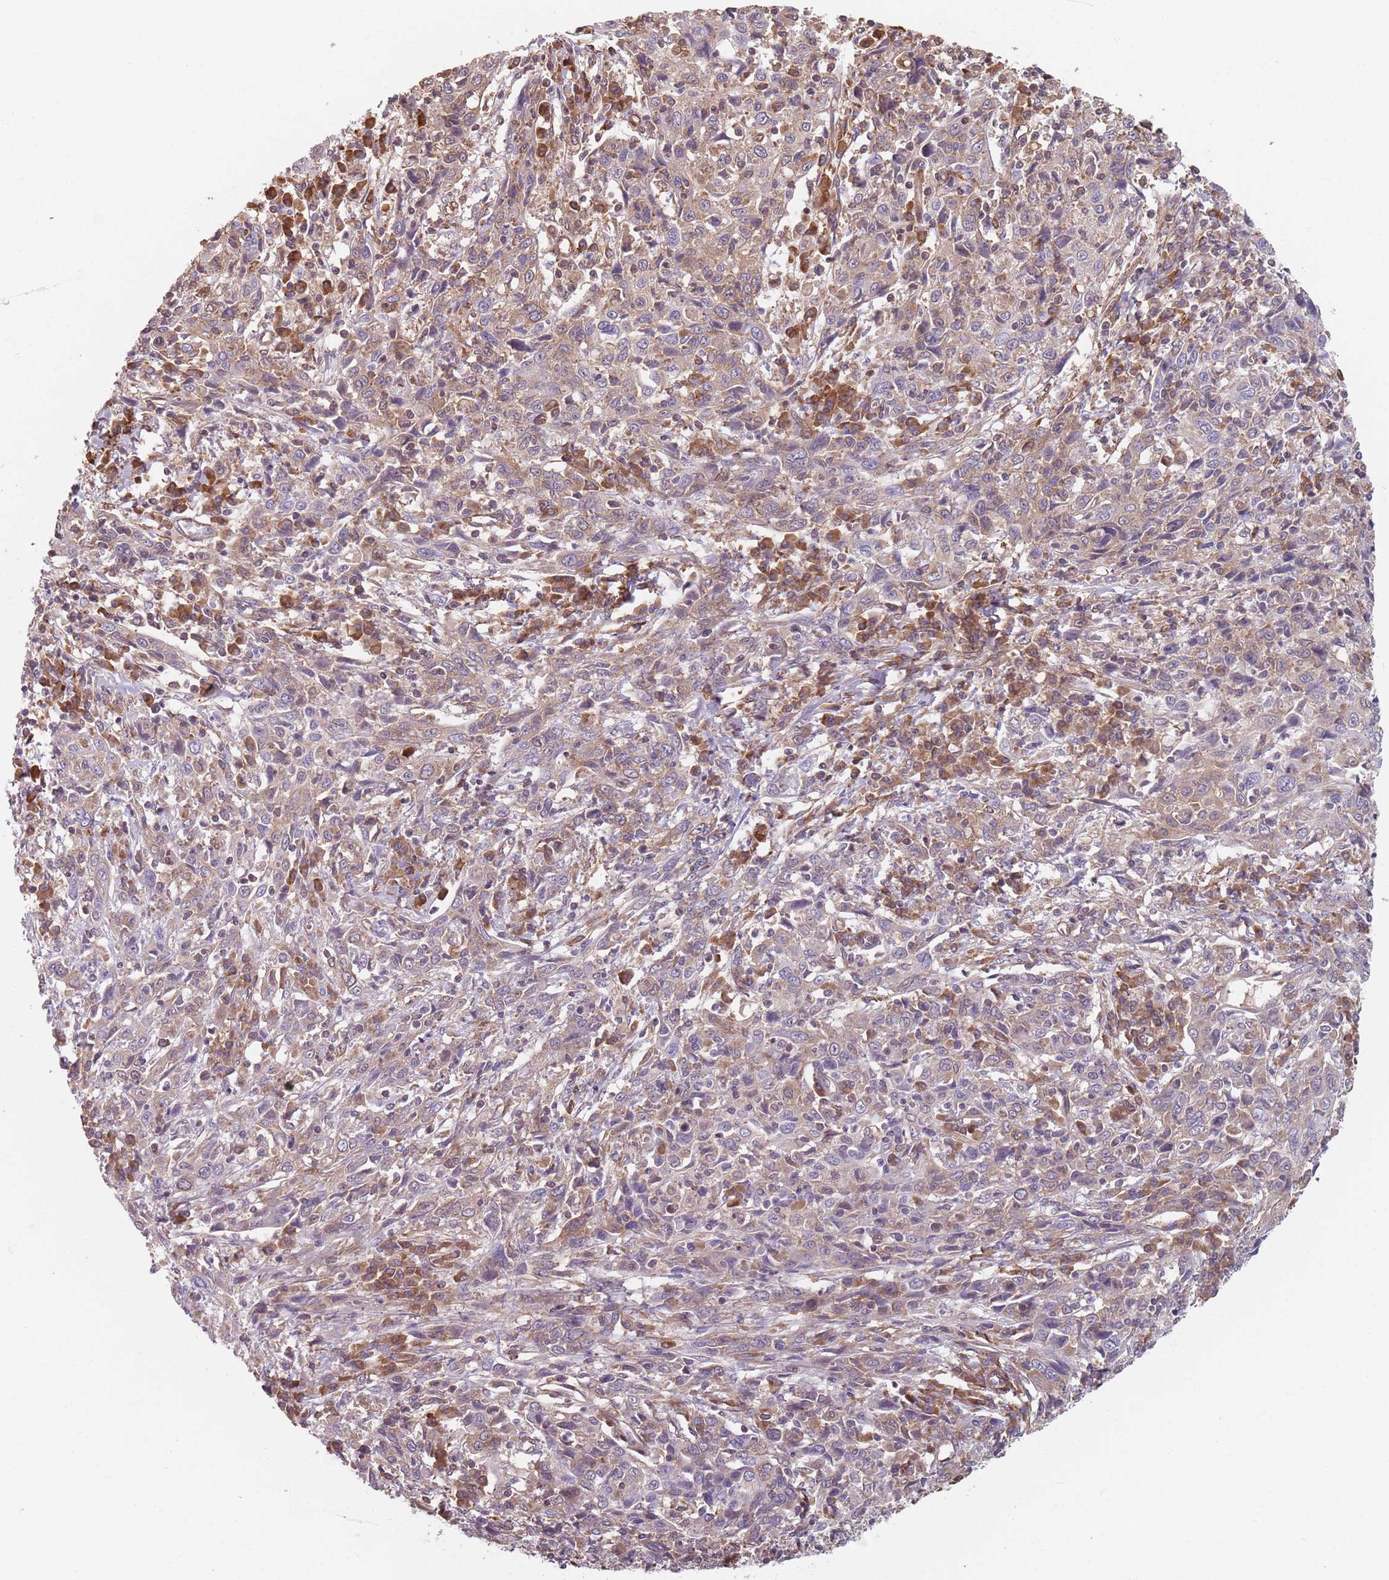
{"staining": {"intensity": "weak", "quantity": "25%-75%", "location": "cytoplasmic/membranous"}, "tissue": "cervical cancer", "cell_type": "Tumor cells", "image_type": "cancer", "snomed": [{"axis": "morphology", "description": "Squamous cell carcinoma, NOS"}, {"axis": "topography", "description": "Cervix"}], "caption": "IHC of human cervical cancer (squamous cell carcinoma) demonstrates low levels of weak cytoplasmic/membranous staining in approximately 25%-75% of tumor cells.", "gene": "NOTCH3", "patient": {"sex": "female", "age": 46}}